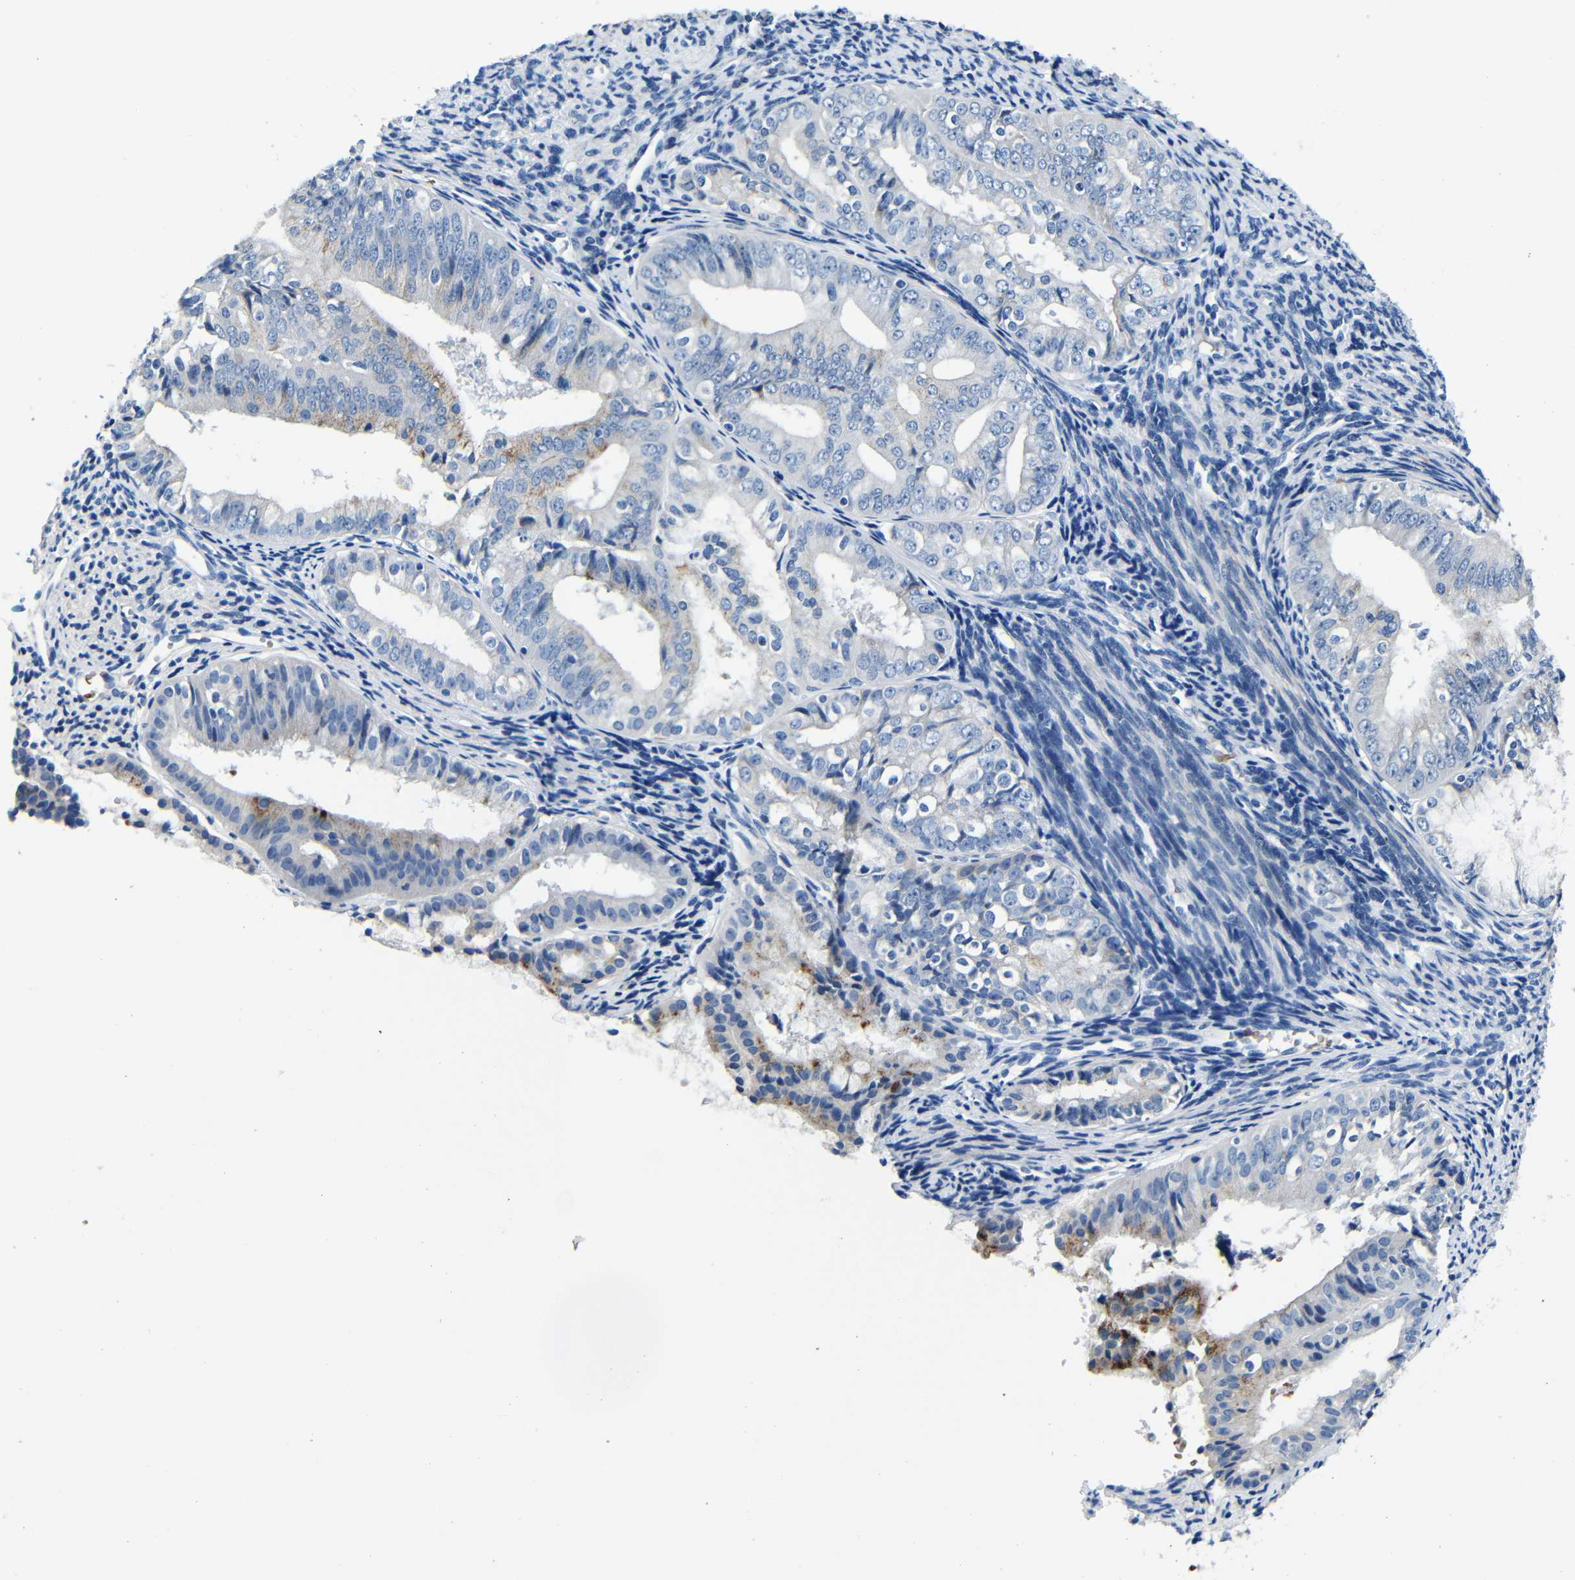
{"staining": {"intensity": "moderate", "quantity": "<25%", "location": "cytoplasmic/membranous"}, "tissue": "endometrial cancer", "cell_type": "Tumor cells", "image_type": "cancer", "snomed": [{"axis": "morphology", "description": "Adenocarcinoma, NOS"}, {"axis": "topography", "description": "Endometrium"}], "caption": "Endometrial cancer stained for a protein (brown) shows moderate cytoplasmic/membranous positive expression in about <25% of tumor cells.", "gene": "TNFAIP1", "patient": {"sex": "female", "age": 63}}